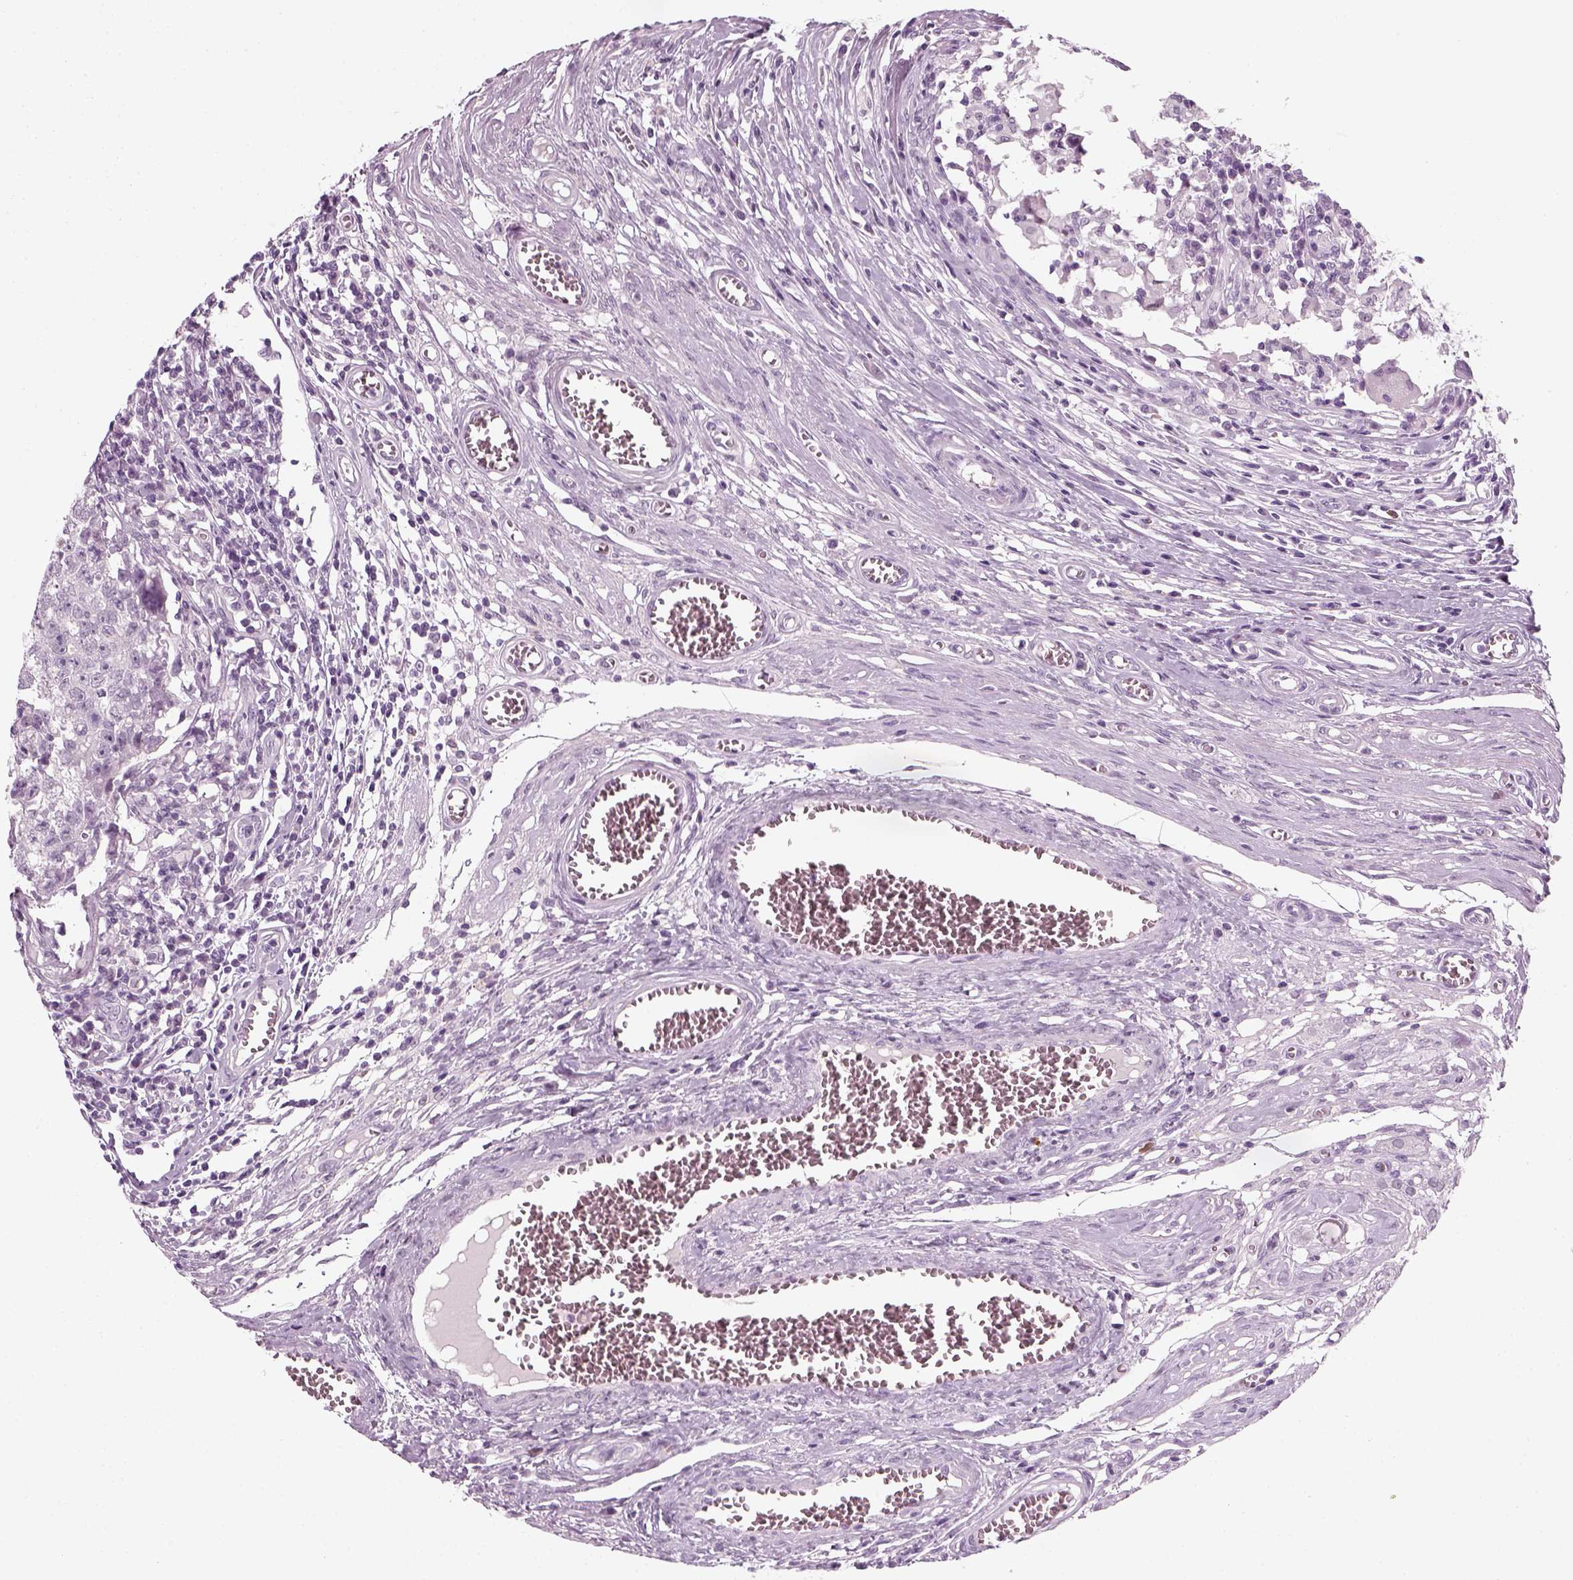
{"staining": {"intensity": "negative", "quantity": "none", "location": "none"}, "tissue": "testis cancer", "cell_type": "Tumor cells", "image_type": "cancer", "snomed": [{"axis": "morphology", "description": "Carcinoma, Embryonal, NOS"}, {"axis": "topography", "description": "Testis"}], "caption": "High magnification brightfield microscopy of testis cancer (embryonal carcinoma) stained with DAB (brown) and counterstained with hematoxylin (blue): tumor cells show no significant positivity.", "gene": "KRT75", "patient": {"sex": "male", "age": 36}}